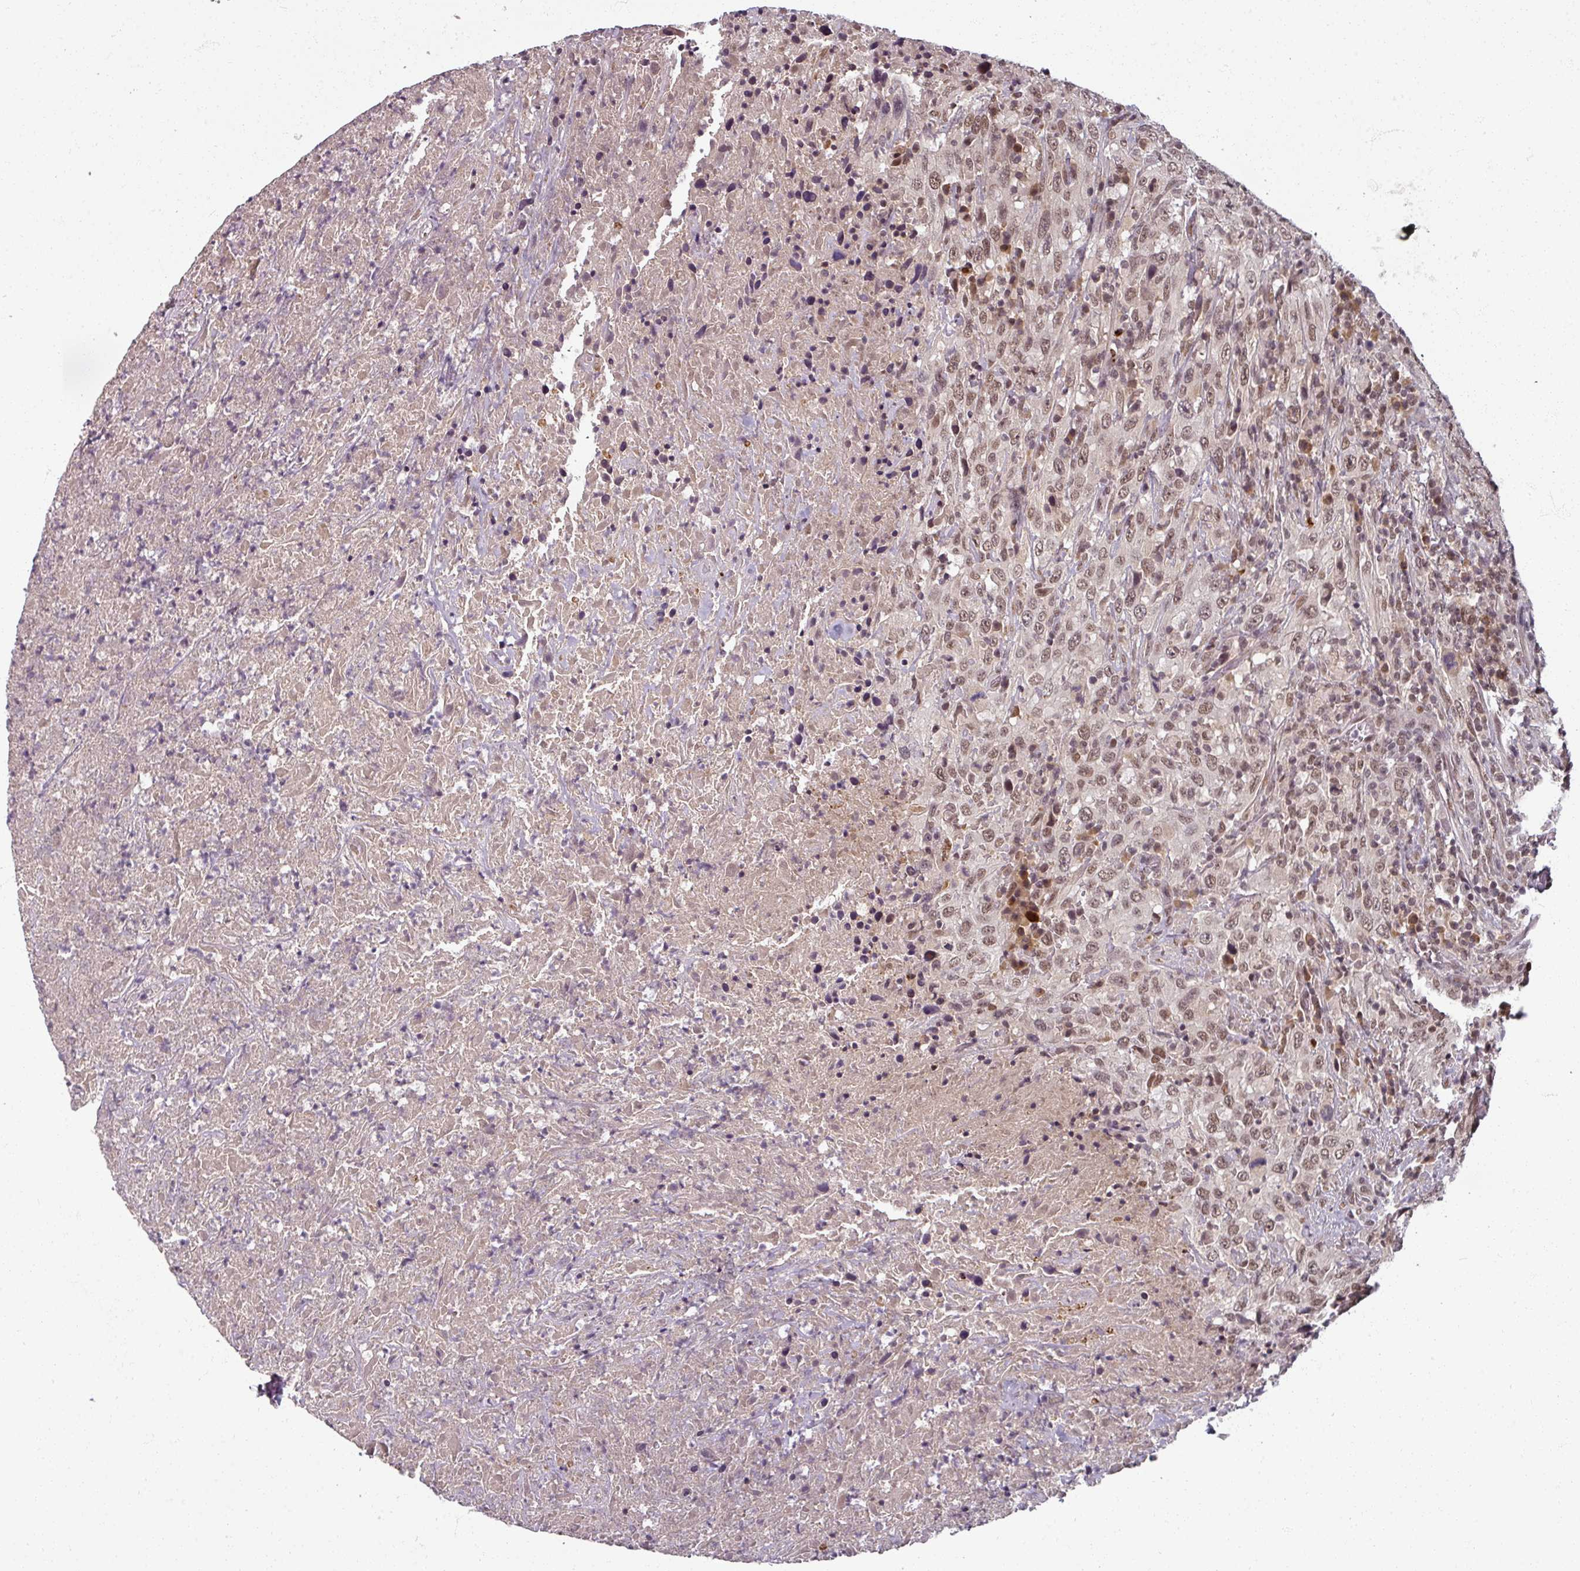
{"staining": {"intensity": "moderate", "quantity": "25%-75%", "location": "nuclear"}, "tissue": "urothelial cancer", "cell_type": "Tumor cells", "image_type": "cancer", "snomed": [{"axis": "morphology", "description": "Urothelial carcinoma, High grade"}, {"axis": "topography", "description": "Urinary bladder"}], "caption": "Protein staining by IHC exhibits moderate nuclear positivity in about 25%-75% of tumor cells in urothelial cancer. Using DAB (brown) and hematoxylin (blue) stains, captured at high magnification using brightfield microscopy.", "gene": "POLR2G", "patient": {"sex": "male", "age": 61}}